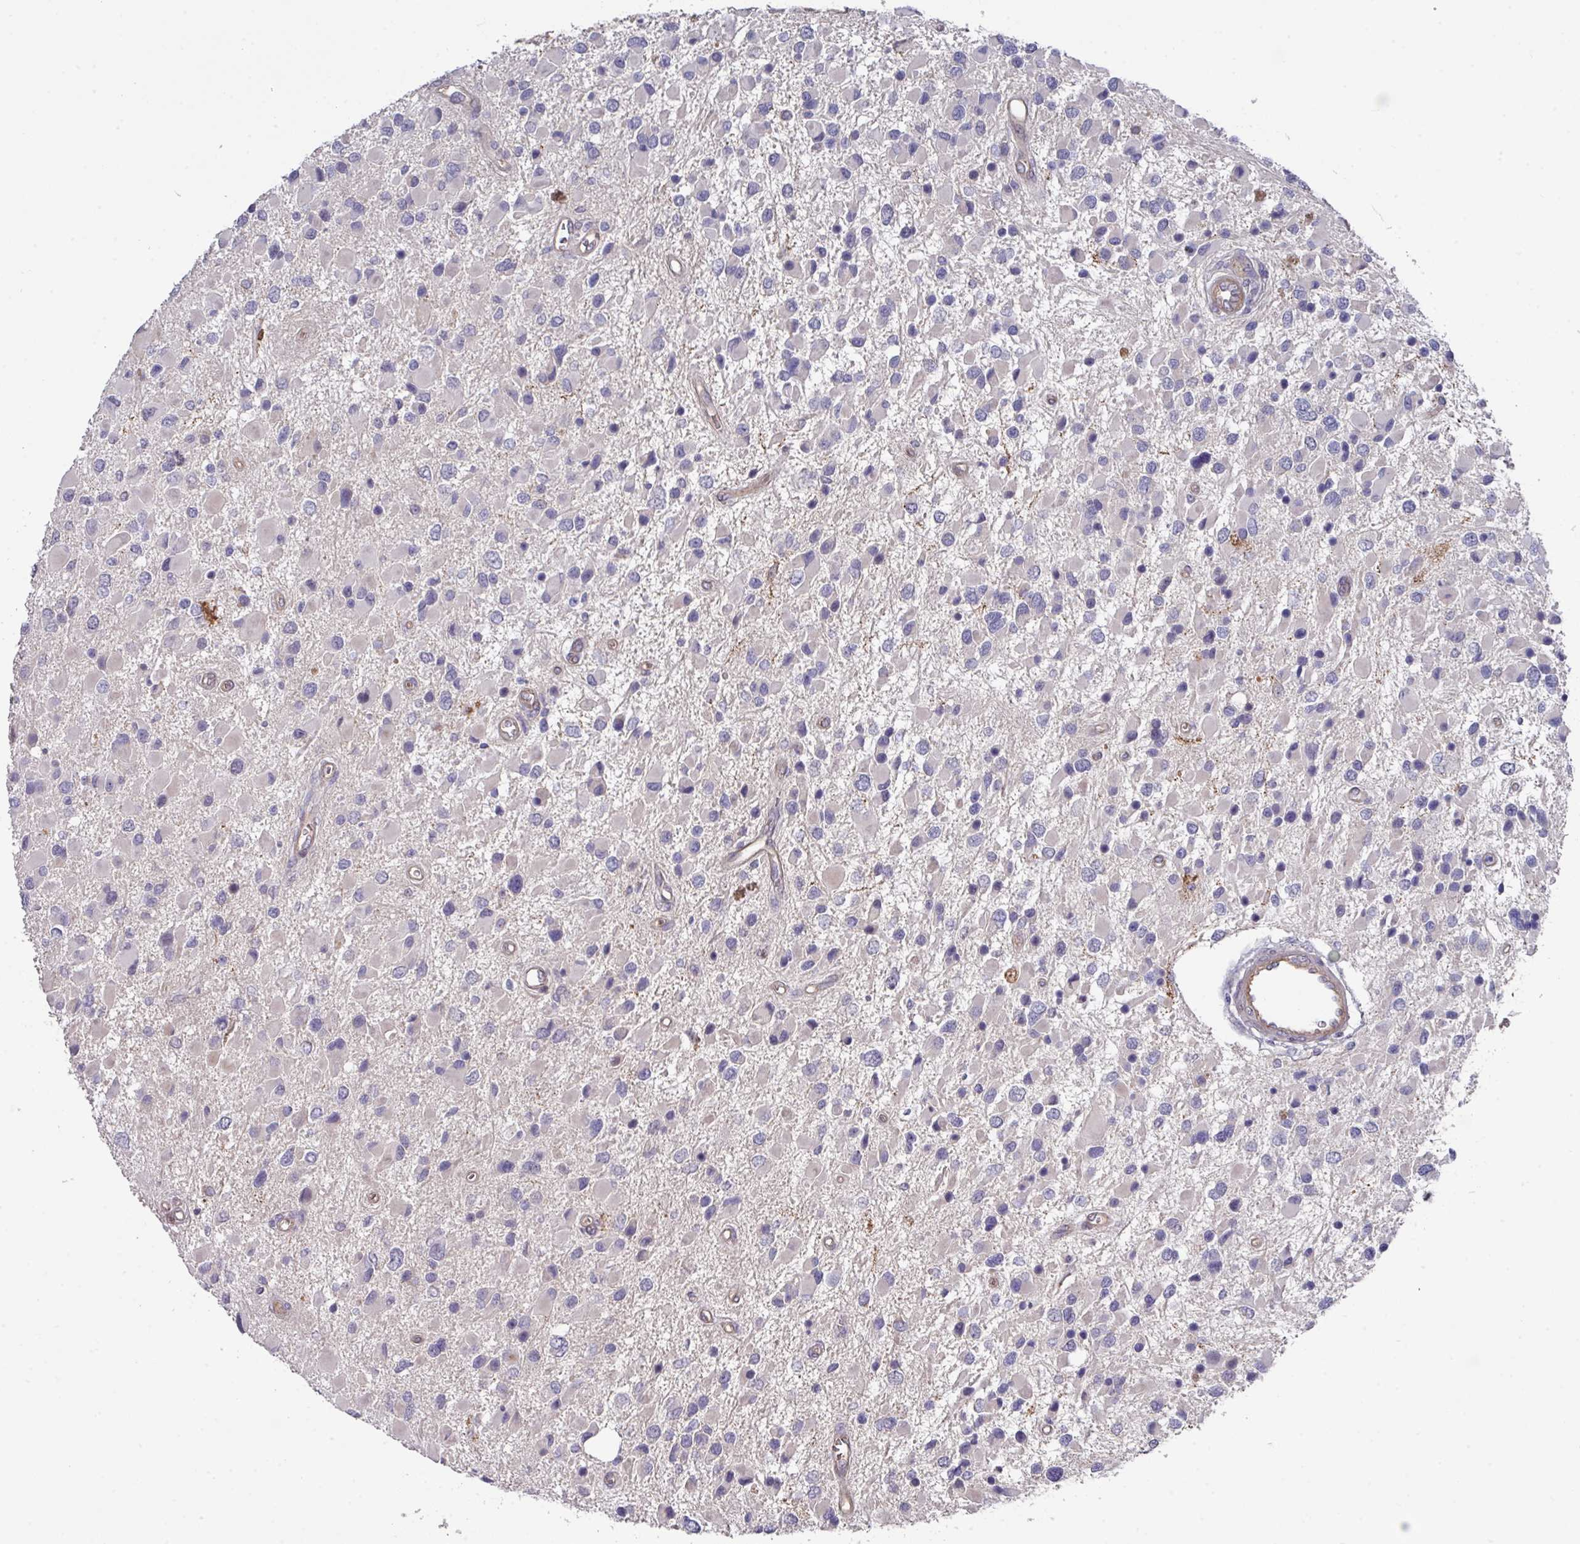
{"staining": {"intensity": "negative", "quantity": "none", "location": "none"}, "tissue": "glioma", "cell_type": "Tumor cells", "image_type": "cancer", "snomed": [{"axis": "morphology", "description": "Glioma, malignant, High grade"}, {"axis": "topography", "description": "Brain"}], "caption": "Tumor cells are negative for protein expression in human malignant high-grade glioma.", "gene": "PRR5", "patient": {"sex": "male", "age": 53}}